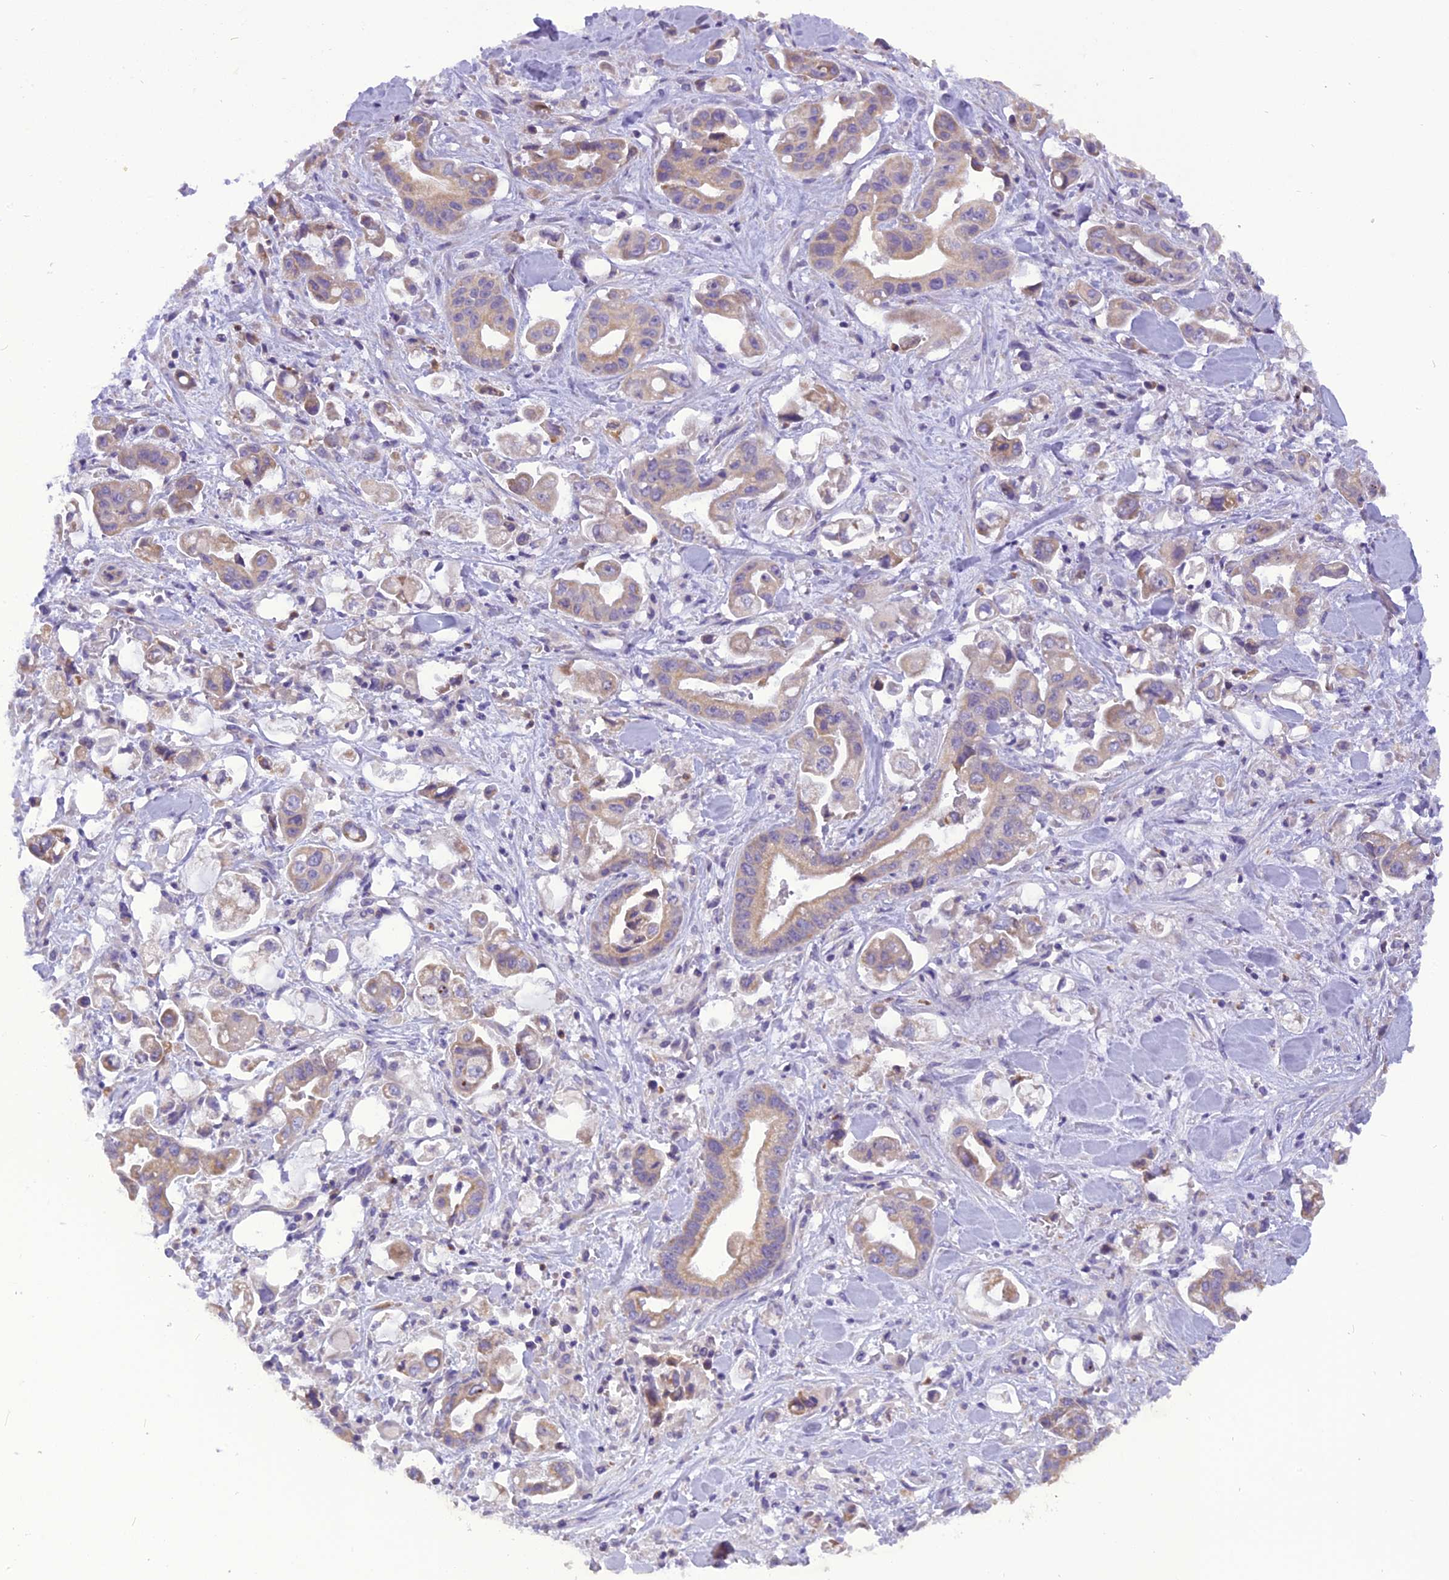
{"staining": {"intensity": "weak", "quantity": "<25%", "location": "cytoplasmic/membranous"}, "tissue": "stomach cancer", "cell_type": "Tumor cells", "image_type": "cancer", "snomed": [{"axis": "morphology", "description": "Adenocarcinoma, NOS"}, {"axis": "topography", "description": "Stomach"}], "caption": "High magnification brightfield microscopy of stomach adenocarcinoma stained with DAB (3,3'-diaminobenzidine) (brown) and counterstained with hematoxylin (blue): tumor cells show no significant expression. (Brightfield microscopy of DAB (3,3'-diaminobenzidine) immunohistochemistry at high magnification).", "gene": "TRIM3", "patient": {"sex": "male", "age": 62}}